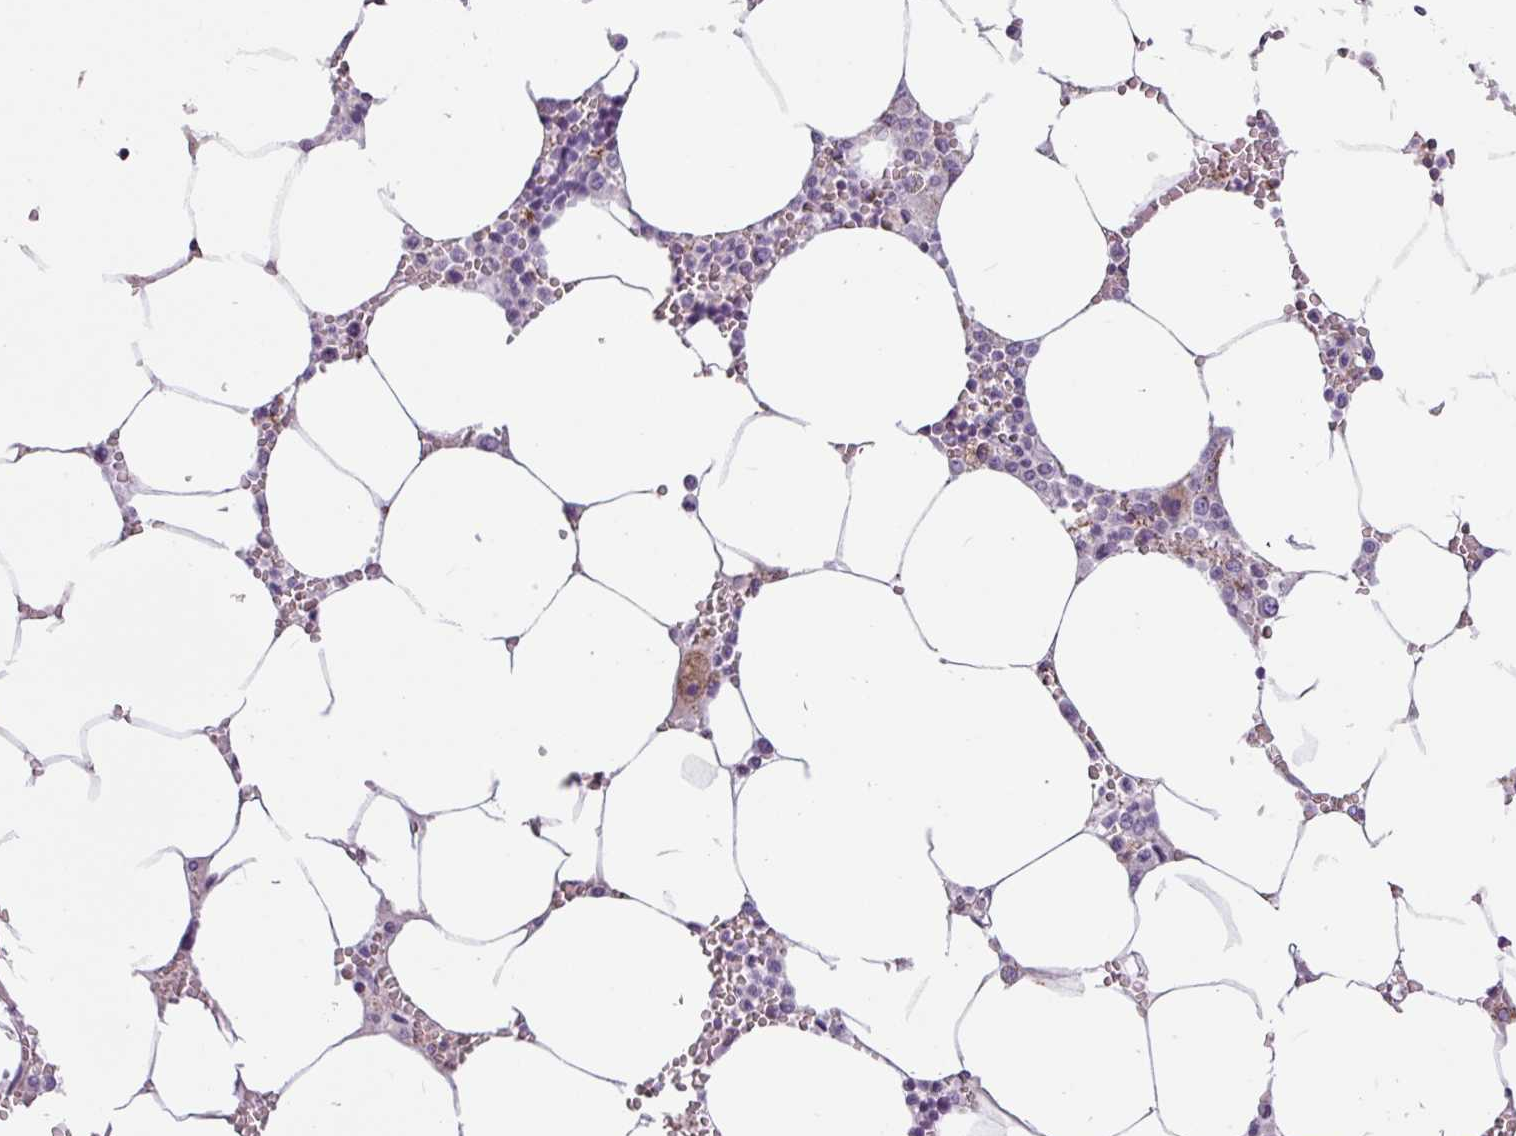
{"staining": {"intensity": "negative", "quantity": "none", "location": "none"}, "tissue": "bone marrow", "cell_type": "Hematopoietic cells", "image_type": "normal", "snomed": [{"axis": "morphology", "description": "Normal tissue, NOS"}, {"axis": "topography", "description": "Bone marrow"}], "caption": "Immunohistochemical staining of benign human bone marrow displays no significant expression in hematopoietic cells.", "gene": "CAMK1", "patient": {"sex": "male", "age": 70}}